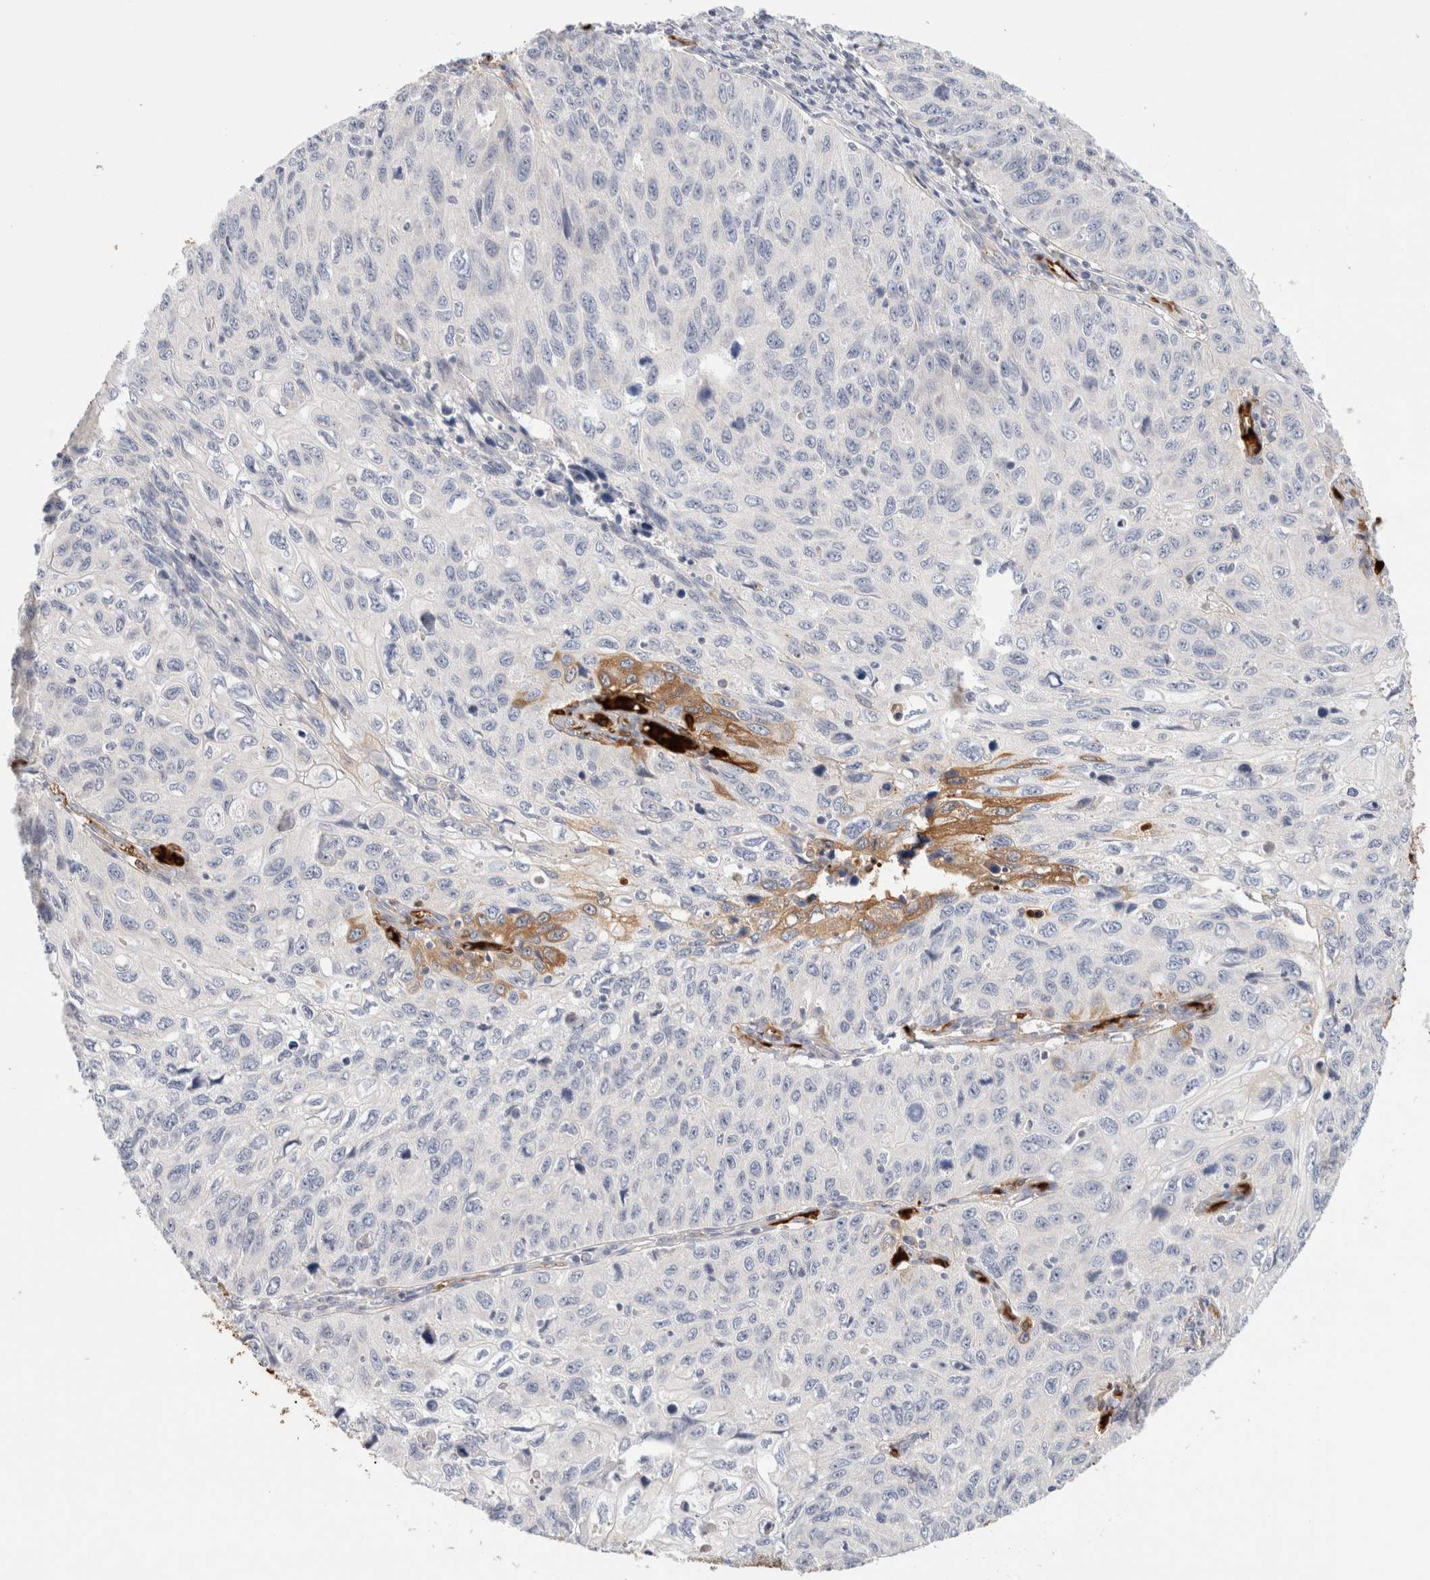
{"staining": {"intensity": "moderate", "quantity": "<25%", "location": "cytoplasmic/membranous"}, "tissue": "cervical cancer", "cell_type": "Tumor cells", "image_type": "cancer", "snomed": [{"axis": "morphology", "description": "Squamous cell carcinoma, NOS"}, {"axis": "topography", "description": "Cervix"}], "caption": "Tumor cells exhibit low levels of moderate cytoplasmic/membranous positivity in about <25% of cells in human cervical squamous cell carcinoma. (Stains: DAB (3,3'-diaminobenzidine) in brown, nuclei in blue, Microscopy: brightfield microscopy at high magnification).", "gene": "MST1", "patient": {"sex": "female", "age": 53}}